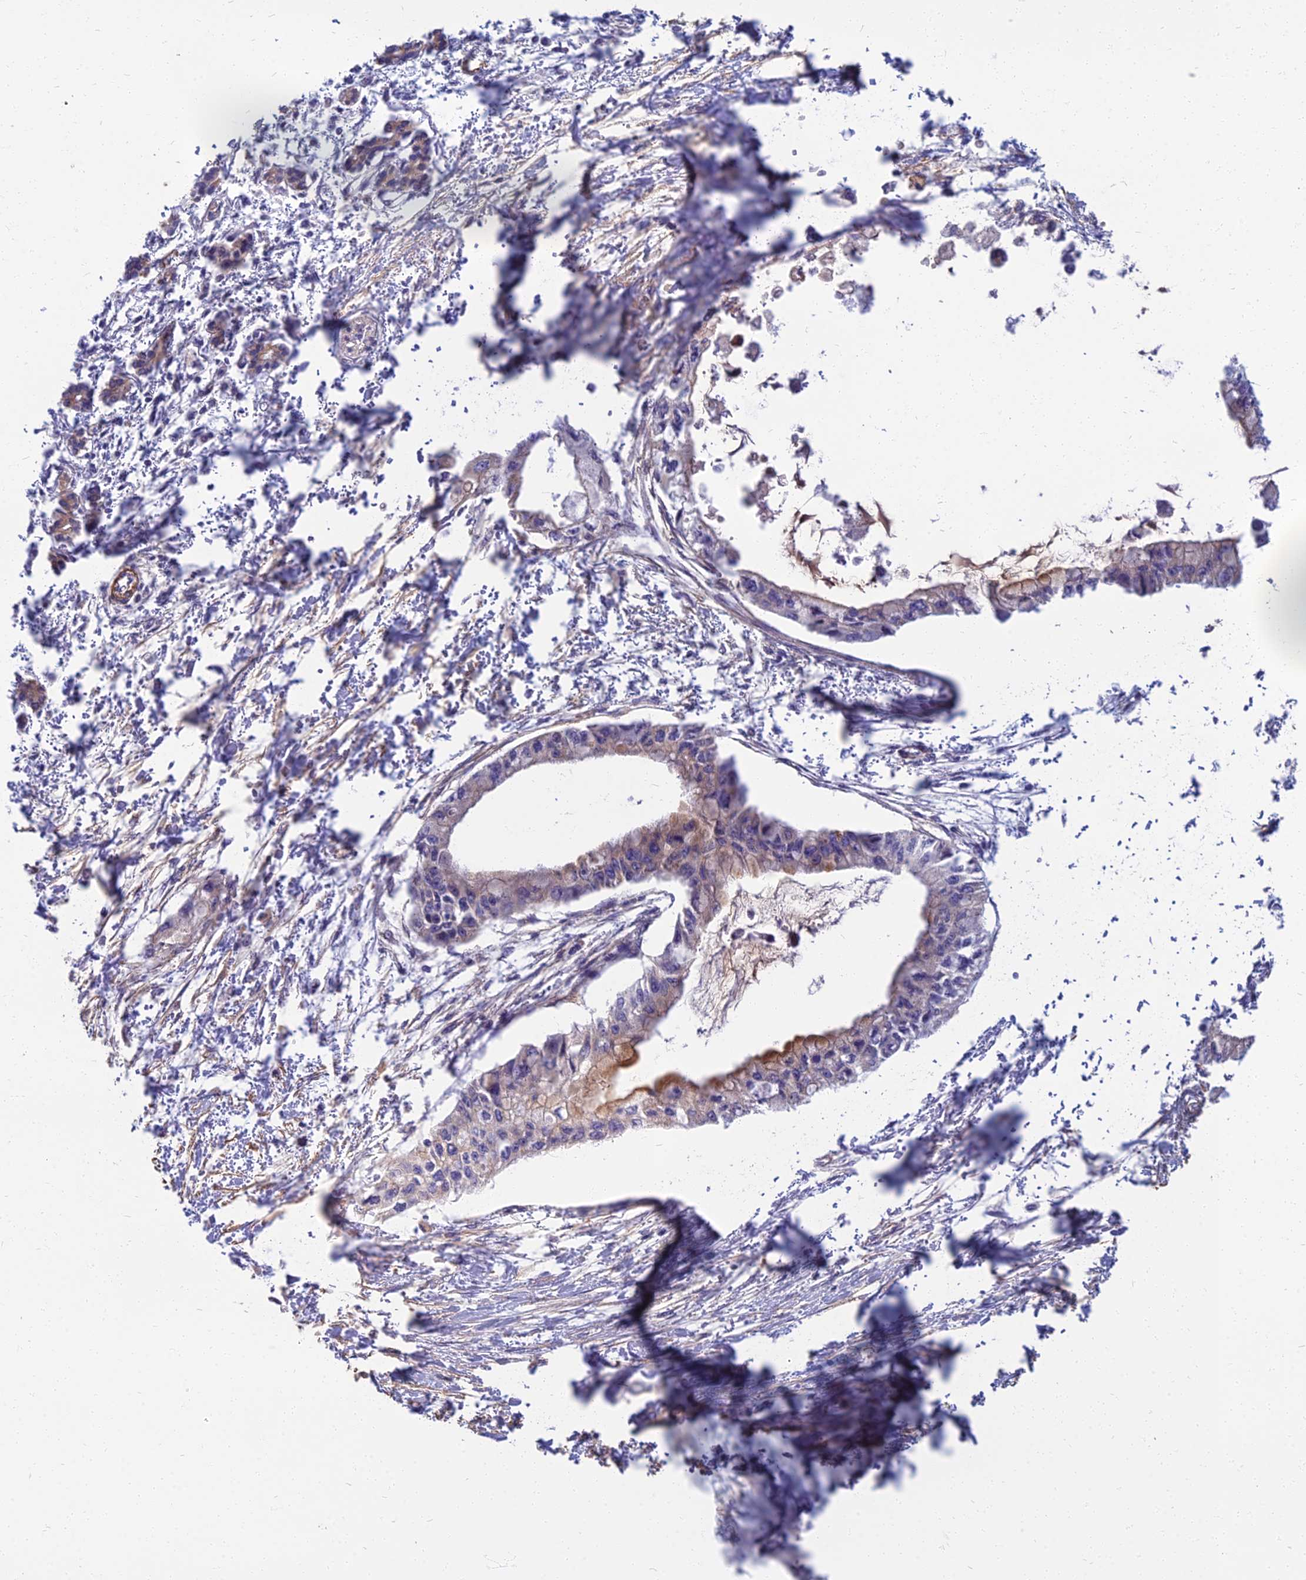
{"staining": {"intensity": "moderate", "quantity": "25%-75%", "location": "cytoplasmic/membranous"}, "tissue": "pancreatic cancer", "cell_type": "Tumor cells", "image_type": "cancer", "snomed": [{"axis": "morphology", "description": "Adenocarcinoma, NOS"}, {"axis": "topography", "description": "Pancreas"}], "caption": "Brown immunohistochemical staining in pancreatic adenocarcinoma shows moderate cytoplasmic/membranous positivity in approximately 25%-75% of tumor cells.", "gene": "WDR24", "patient": {"sex": "male", "age": 48}}